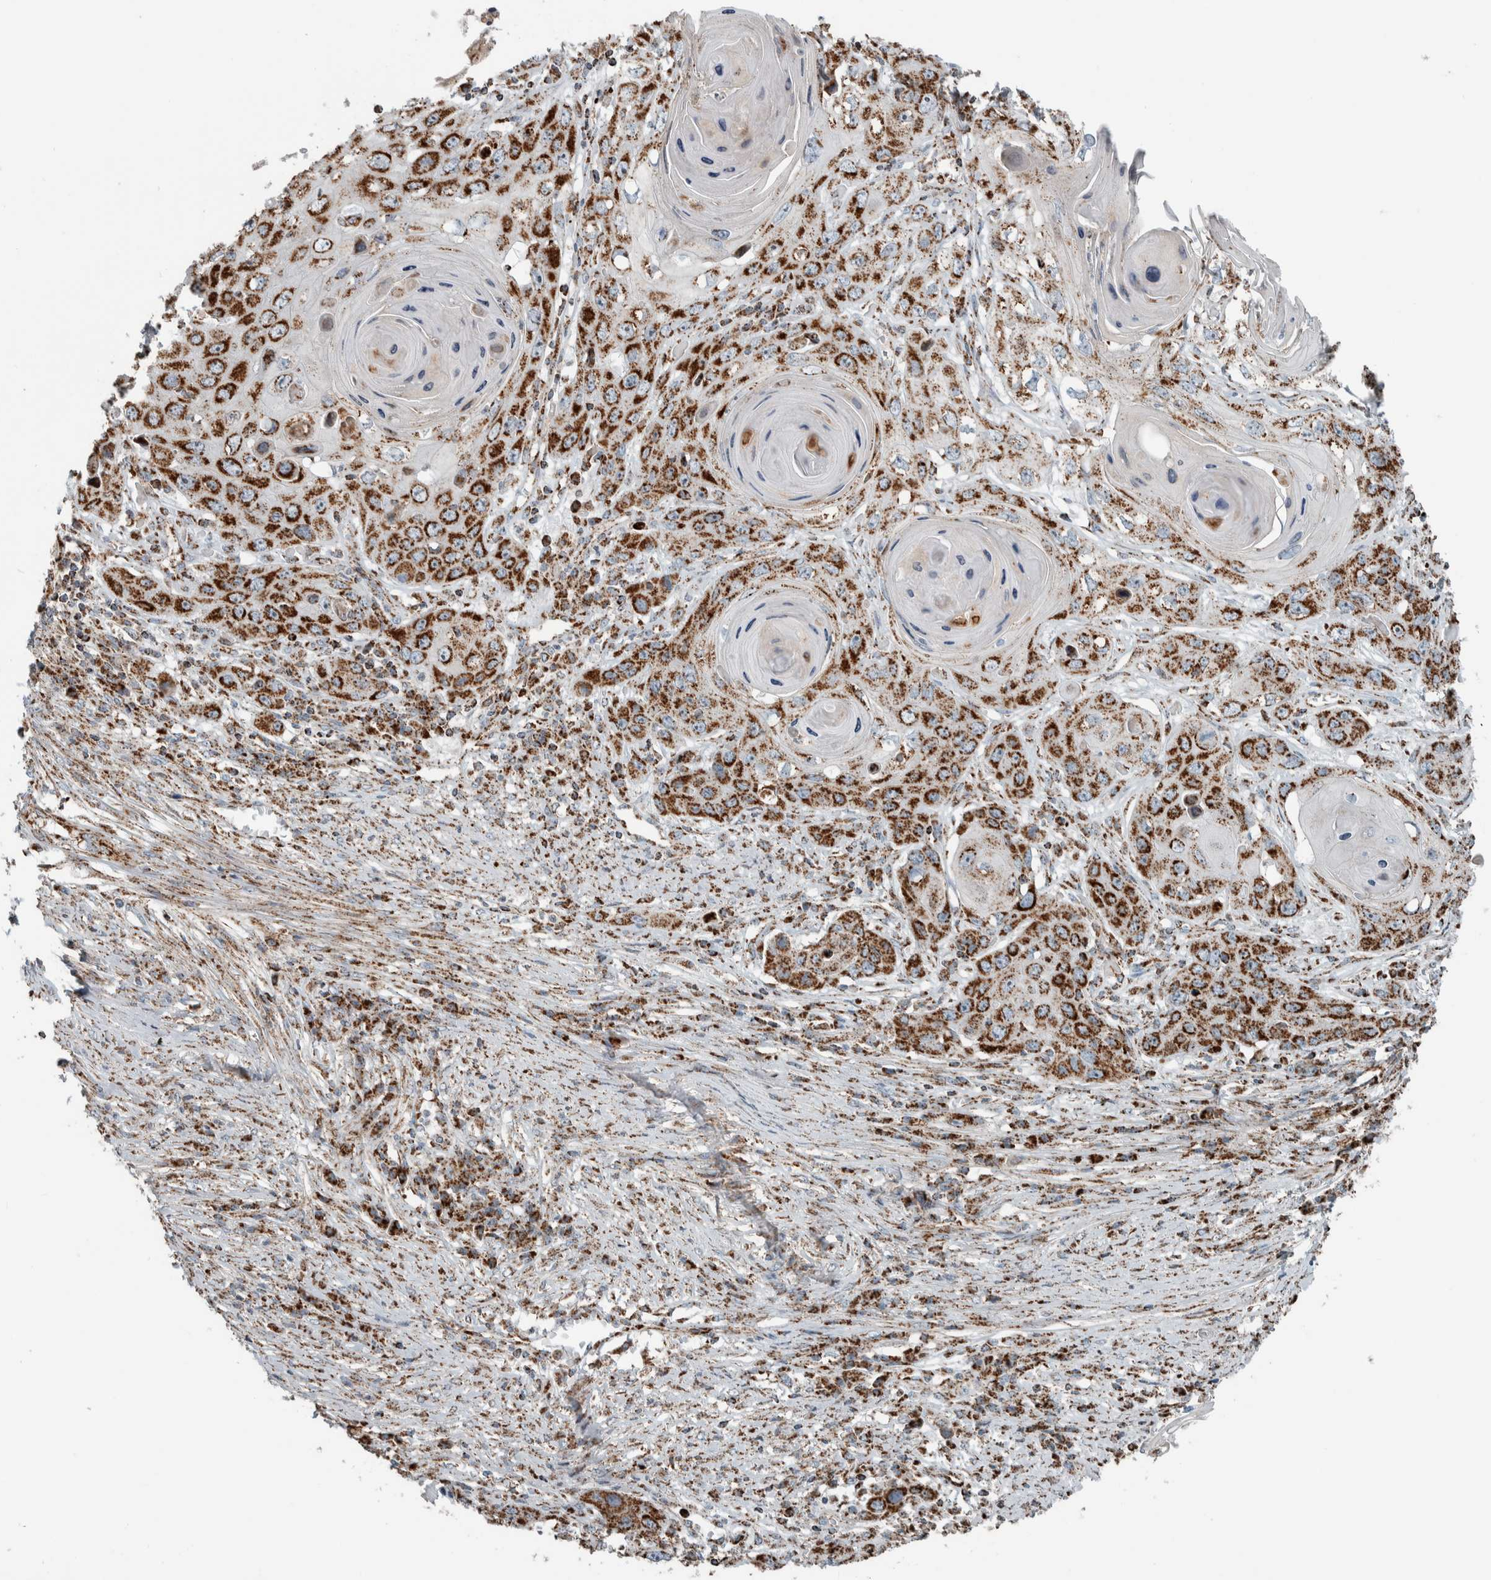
{"staining": {"intensity": "strong", "quantity": ">75%", "location": "cytoplasmic/membranous"}, "tissue": "skin cancer", "cell_type": "Tumor cells", "image_type": "cancer", "snomed": [{"axis": "morphology", "description": "Squamous cell carcinoma, NOS"}, {"axis": "topography", "description": "Skin"}], "caption": "About >75% of tumor cells in human skin cancer (squamous cell carcinoma) demonstrate strong cytoplasmic/membranous protein expression as visualized by brown immunohistochemical staining.", "gene": "CNTROB", "patient": {"sex": "male", "age": 55}}